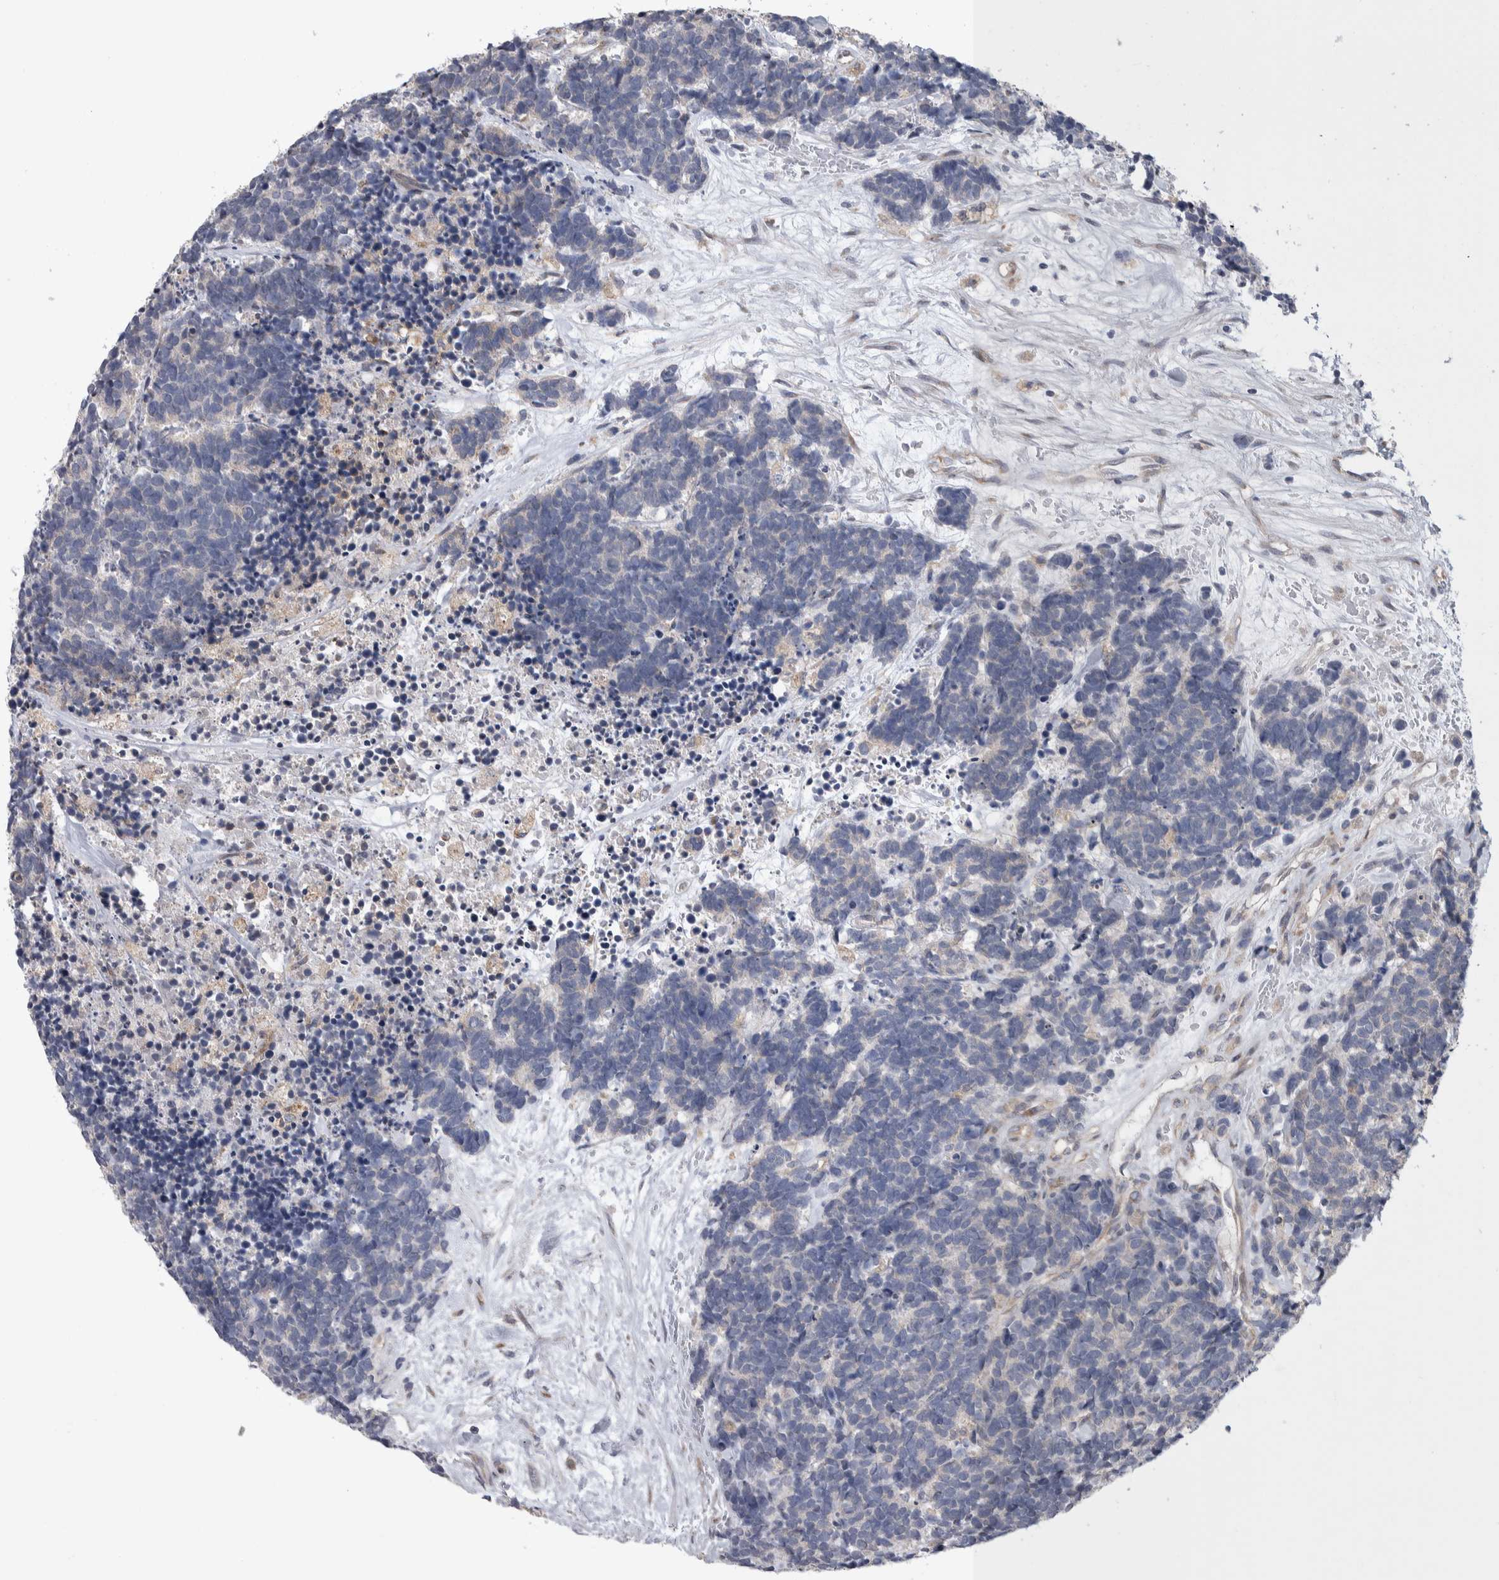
{"staining": {"intensity": "negative", "quantity": "none", "location": "none"}, "tissue": "carcinoid", "cell_type": "Tumor cells", "image_type": "cancer", "snomed": [{"axis": "morphology", "description": "Carcinoma, NOS"}, {"axis": "morphology", "description": "Carcinoid, malignant, NOS"}, {"axis": "topography", "description": "Urinary bladder"}], "caption": "DAB (3,3'-diaminobenzidine) immunohistochemical staining of carcinoid displays no significant expression in tumor cells. Nuclei are stained in blue.", "gene": "IBTK", "patient": {"sex": "male", "age": 57}}